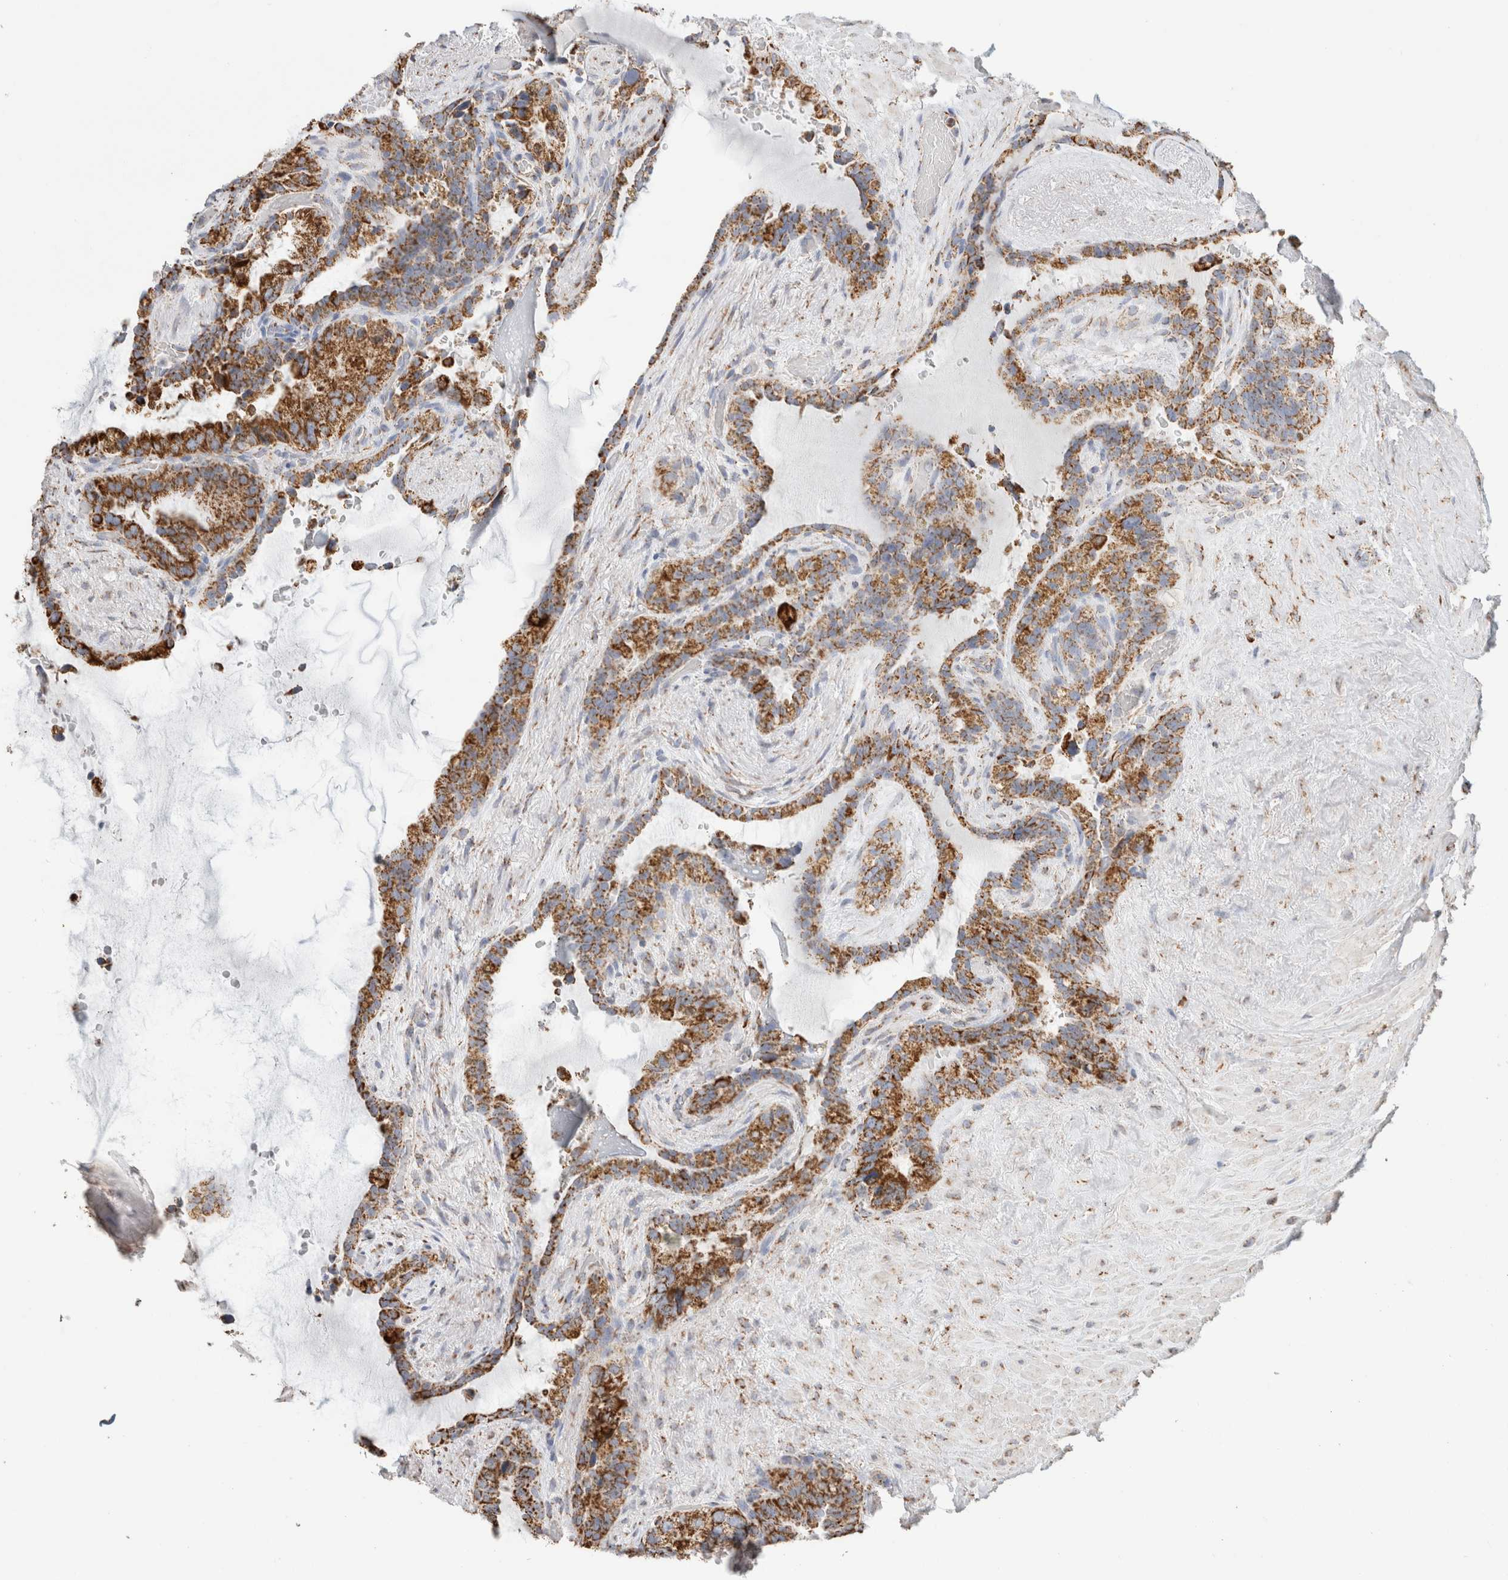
{"staining": {"intensity": "moderate", "quantity": ">75%", "location": "cytoplasmic/membranous"}, "tissue": "seminal vesicle", "cell_type": "Glandular cells", "image_type": "normal", "snomed": [{"axis": "morphology", "description": "Normal tissue, NOS"}, {"axis": "topography", "description": "Seminal veicle"}], "caption": "Human seminal vesicle stained with a protein marker demonstrates moderate staining in glandular cells.", "gene": "C1QBP", "patient": {"sex": "male", "age": 80}}